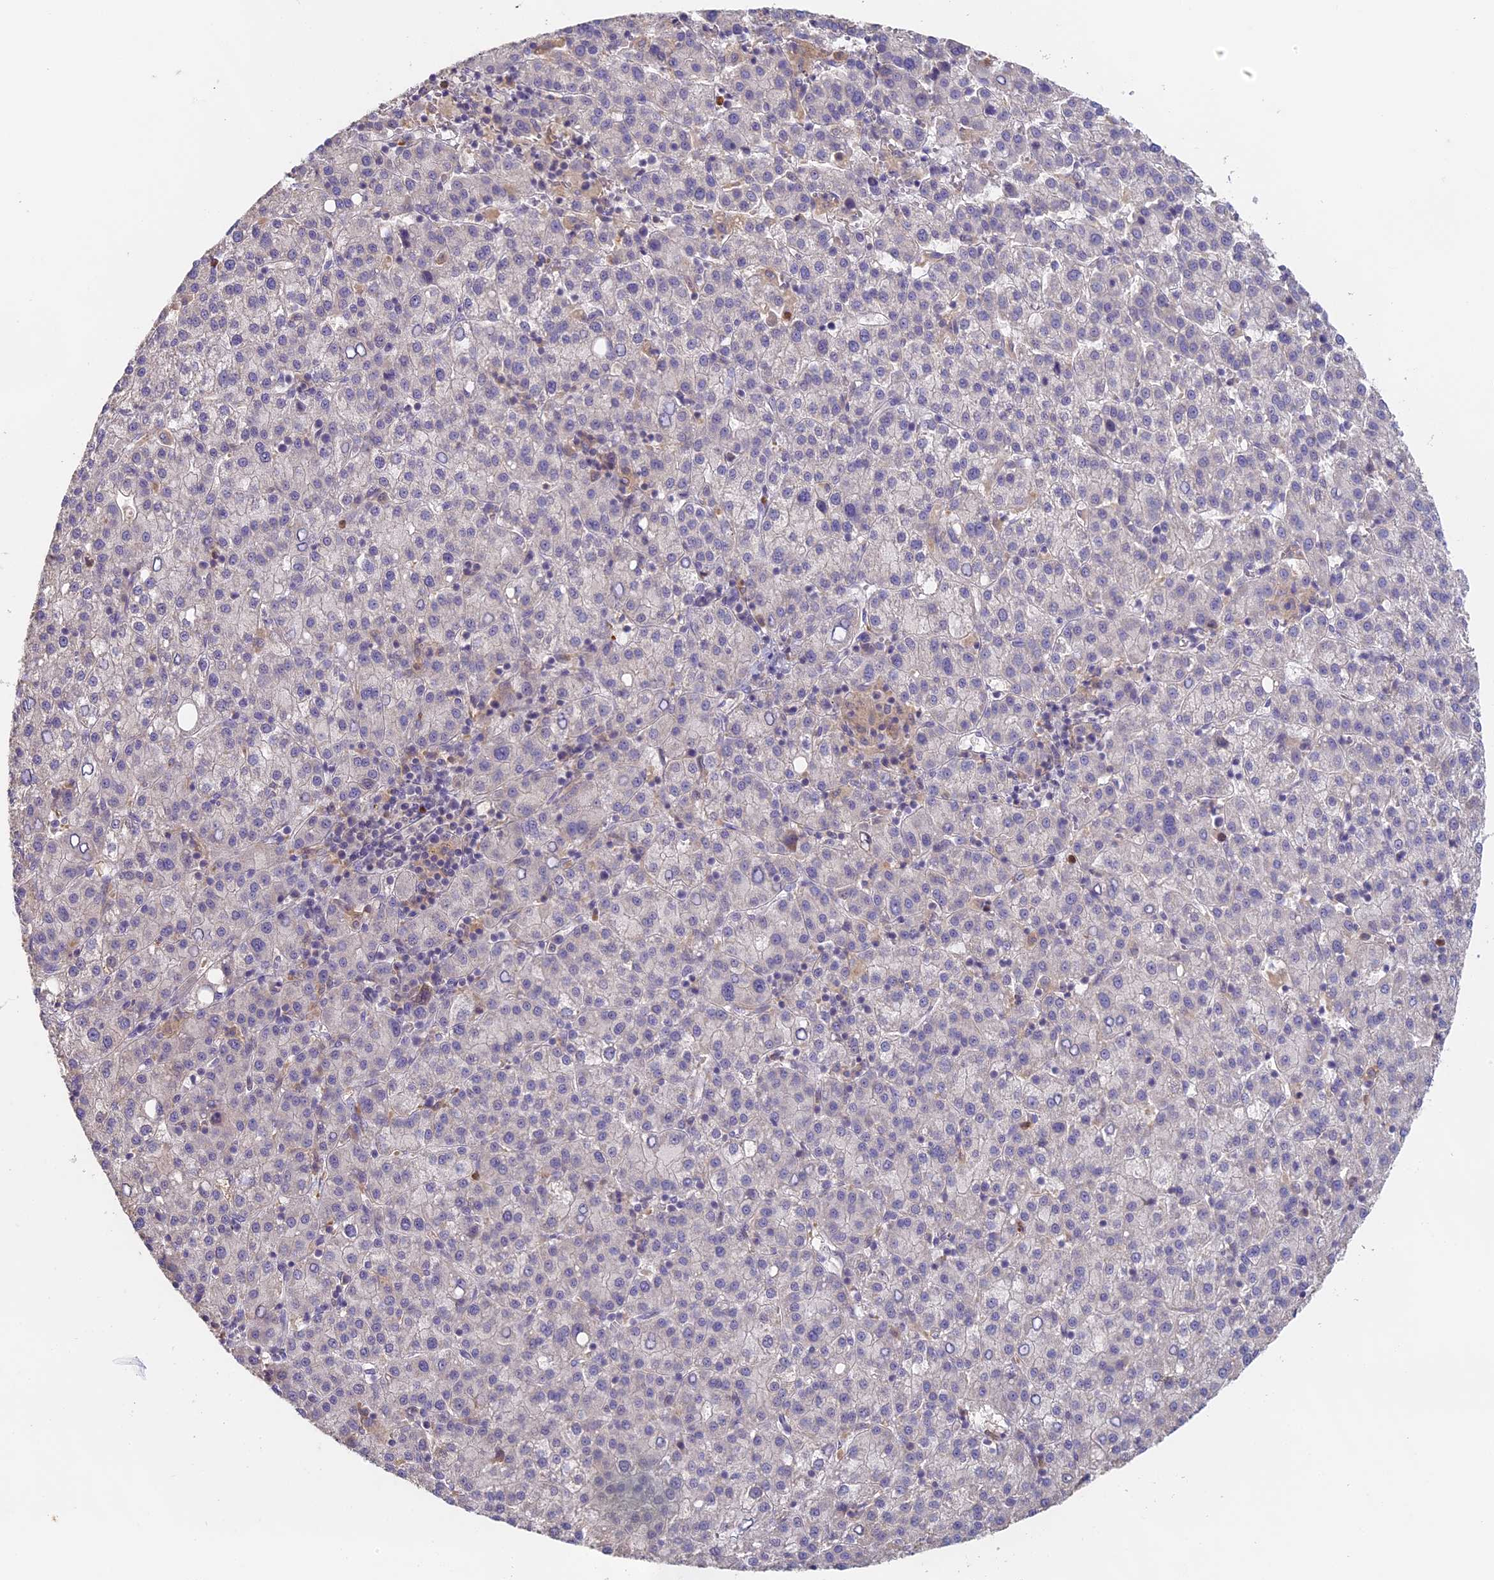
{"staining": {"intensity": "negative", "quantity": "none", "location": "none"}, "tissue": "liver cancer", "cell_type": "Tumor cells", "image_type": "cancer", "snomed": [{"axis": "morphology", "description": "Carcinoma, Hepatocellular, NOS"}, {"axis": "topography", "description": "Liver"}], "caption": "Protein analysis of hepatocellular carcinoma (liver) reveals no significant staining in tumor cells.", "gene": "NCF4", "patient": {"sex": "female", "age": 58}}